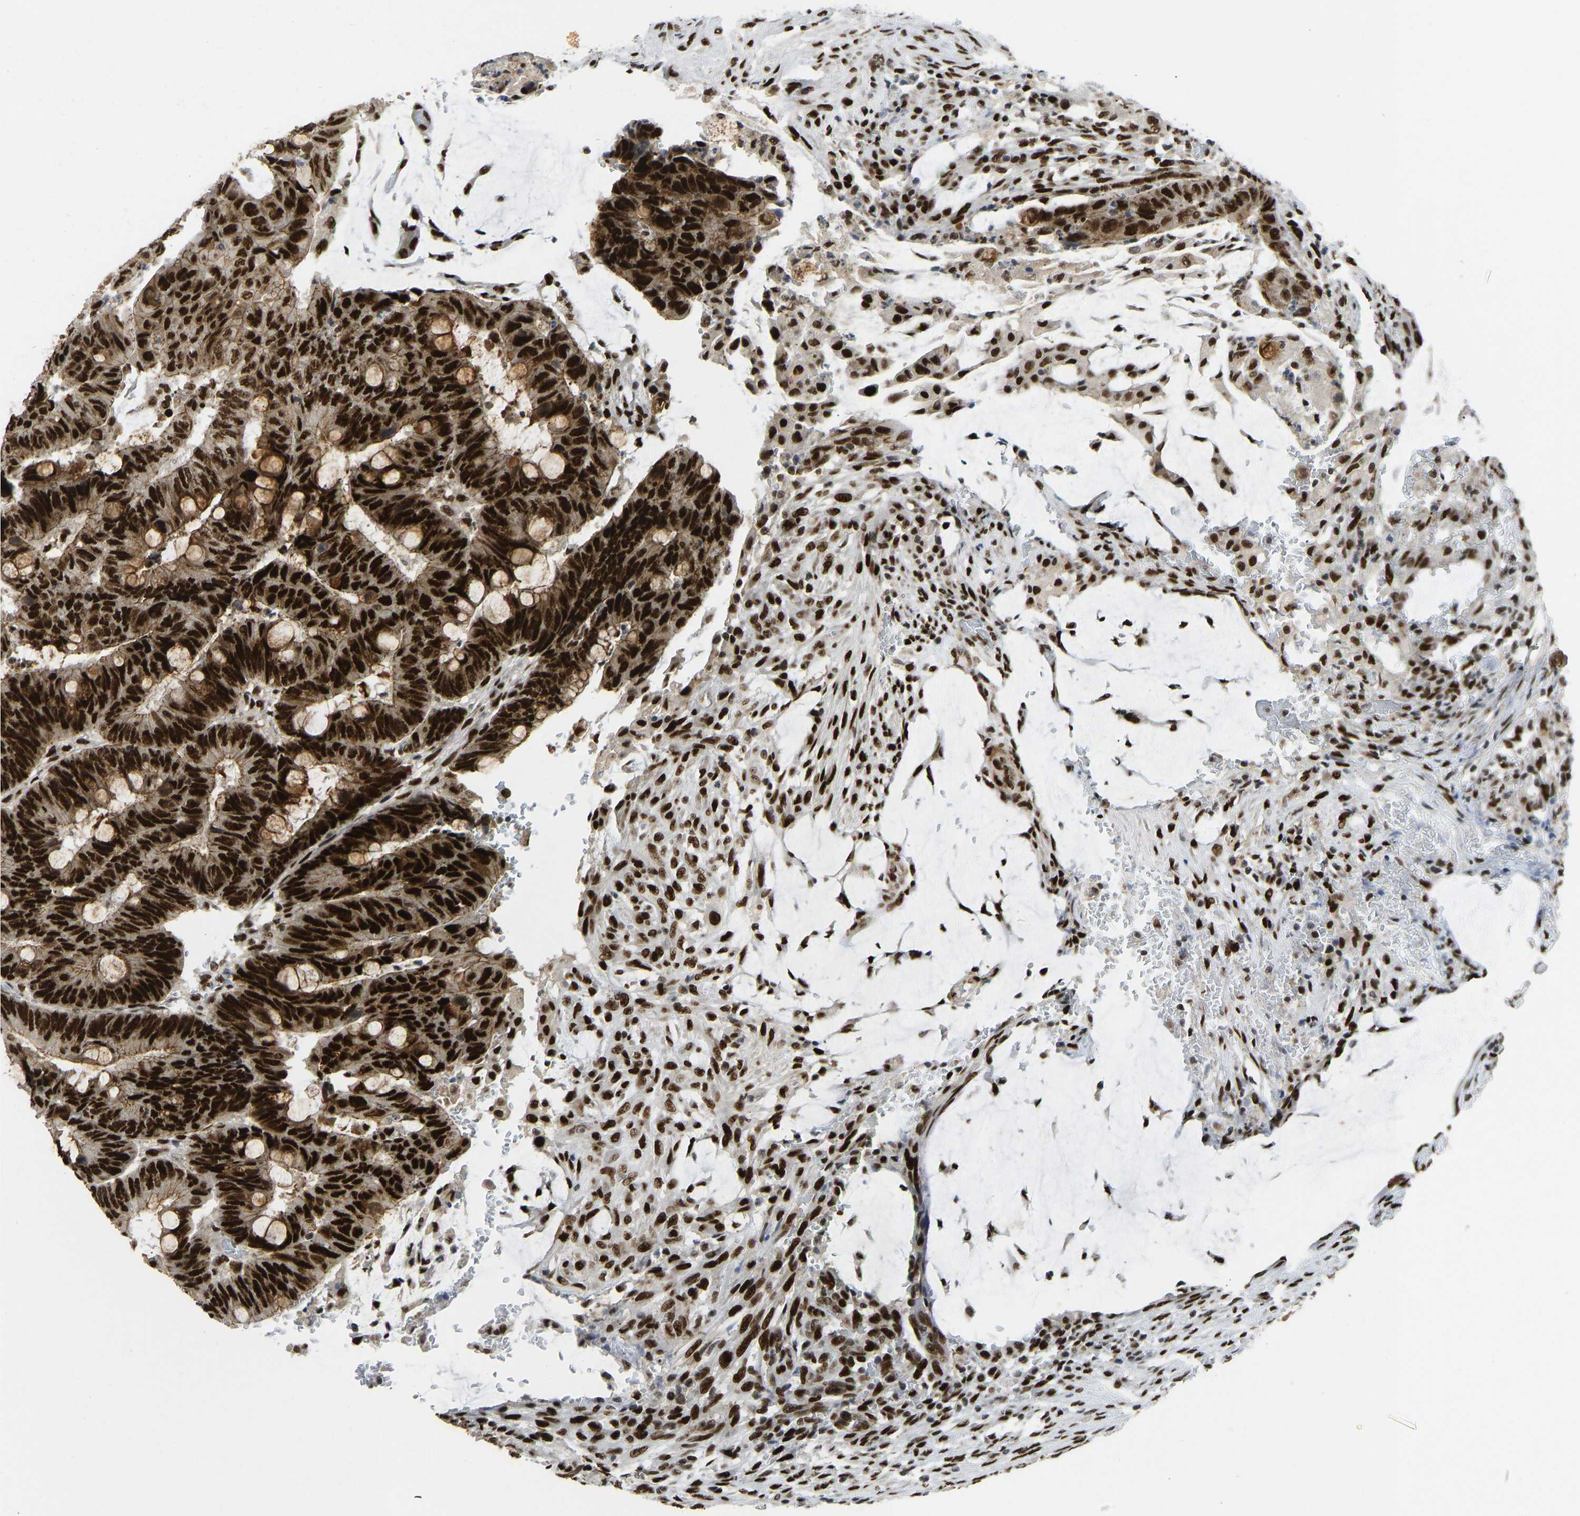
{"staining": {"intensity": "strong", "quantity": ">75%", "location": "cytoplasmic/membranous,nuclear"}, "tissue": "colorectal cancer", "cell_type": "Tumor cells", "image_type": "cancer", "snomed": [{"axis": "morphology", "description": "Normal tissue, NOS"}, {"axis": "morphology", "description": "Adenocarcinoma, NOS"}, {"axis": "topography", "description": "Rectum"}, {"axis": "topography", "description": "Peripheral nerve tissue"}], "caption": "Protein staining of colorectal cancer tissue reveals strong cytoplasmic/membranous and nuclear staining in about >75% of tumor cells.", "gene": "FOXK1", "patient": {"sex": "male", "age": 92}}